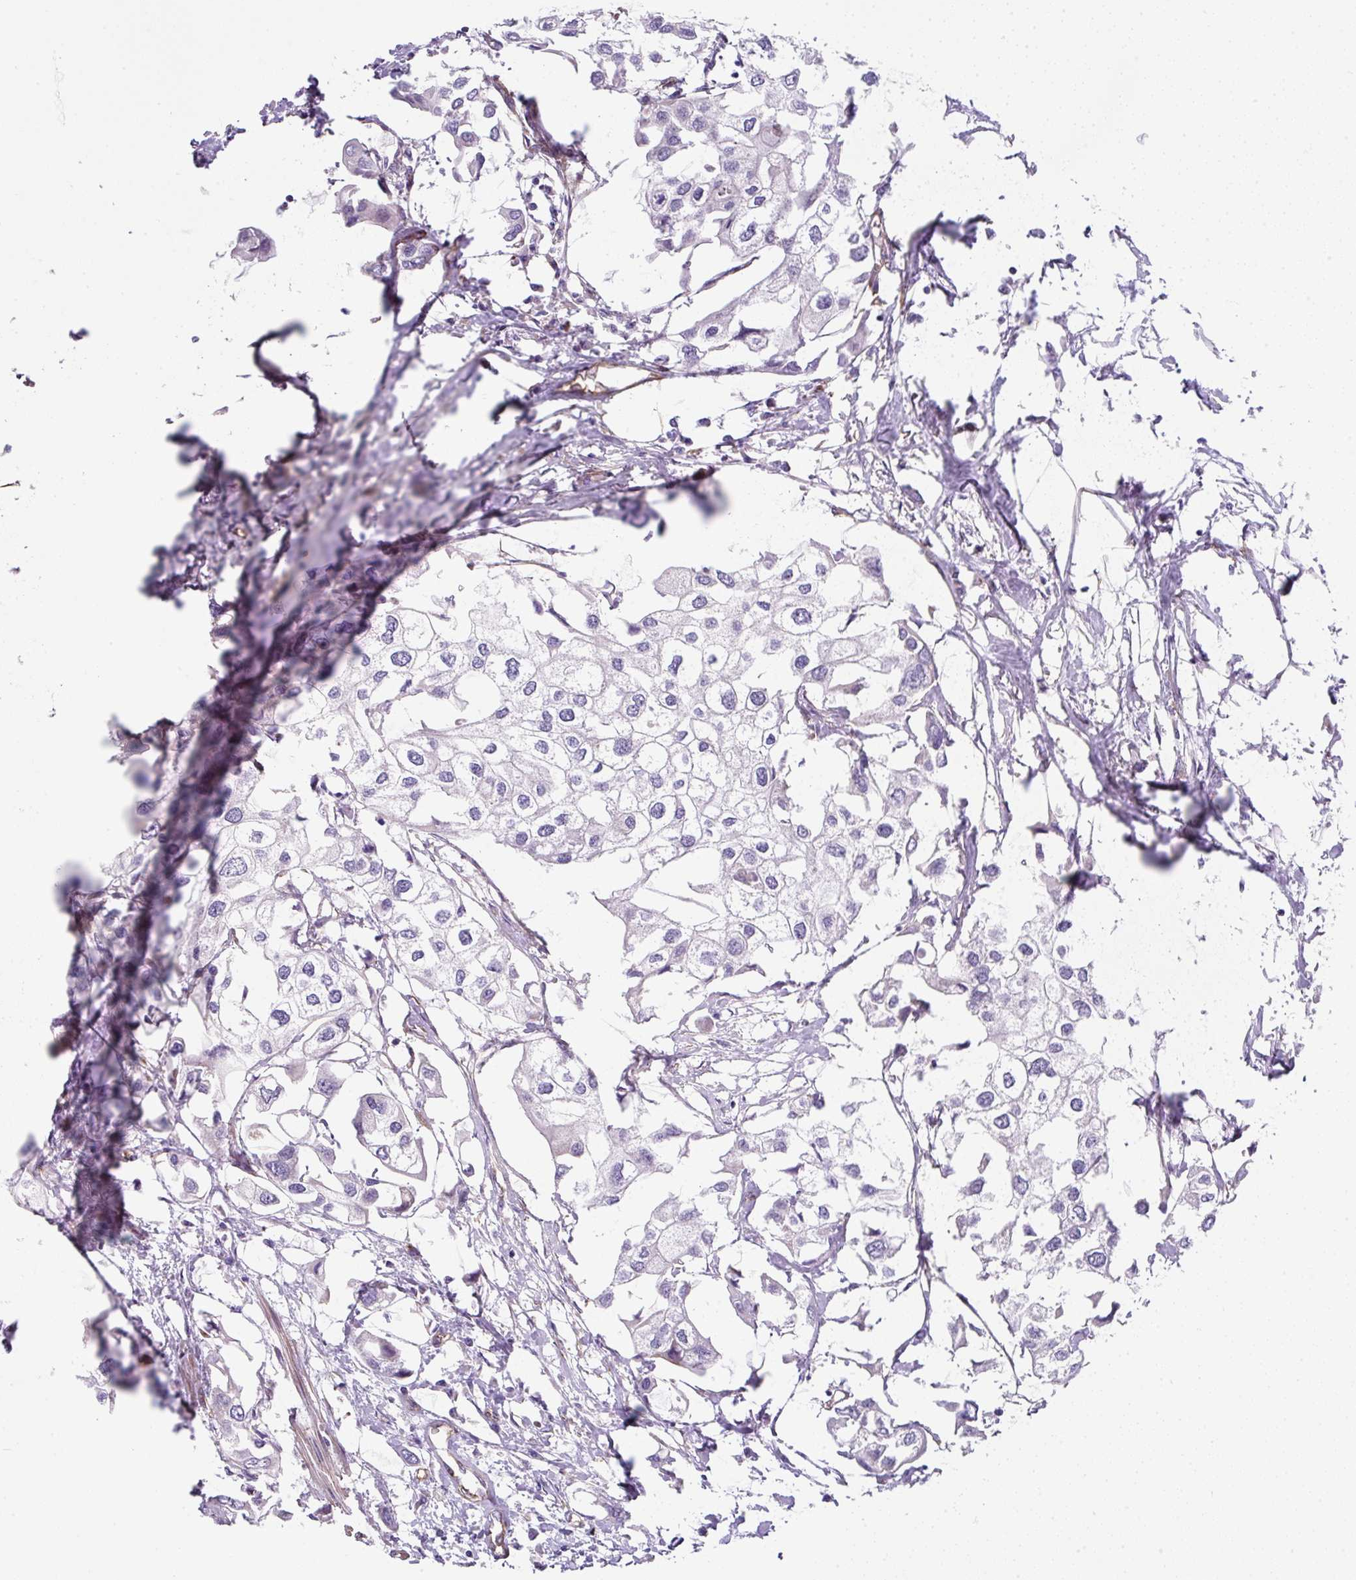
{"staining": {"intensity": "negative", "quantity": "none", "location": "none"}, "tissue": "urothelial cancer", "cell_type": "Tumor cells", "image_type": "cancer", "snomed": [{"axis": "morphology", "description": "Urothelial carcinoma, High grade"}, {"axis": "topography", "description": "Urinary bladder"}], "caption": "A histopathology image of human urothelial cancer is negative for staining in tumor cells.", "gene": "ANKUB1", "patient": {"sex": "male", "age": 64}}